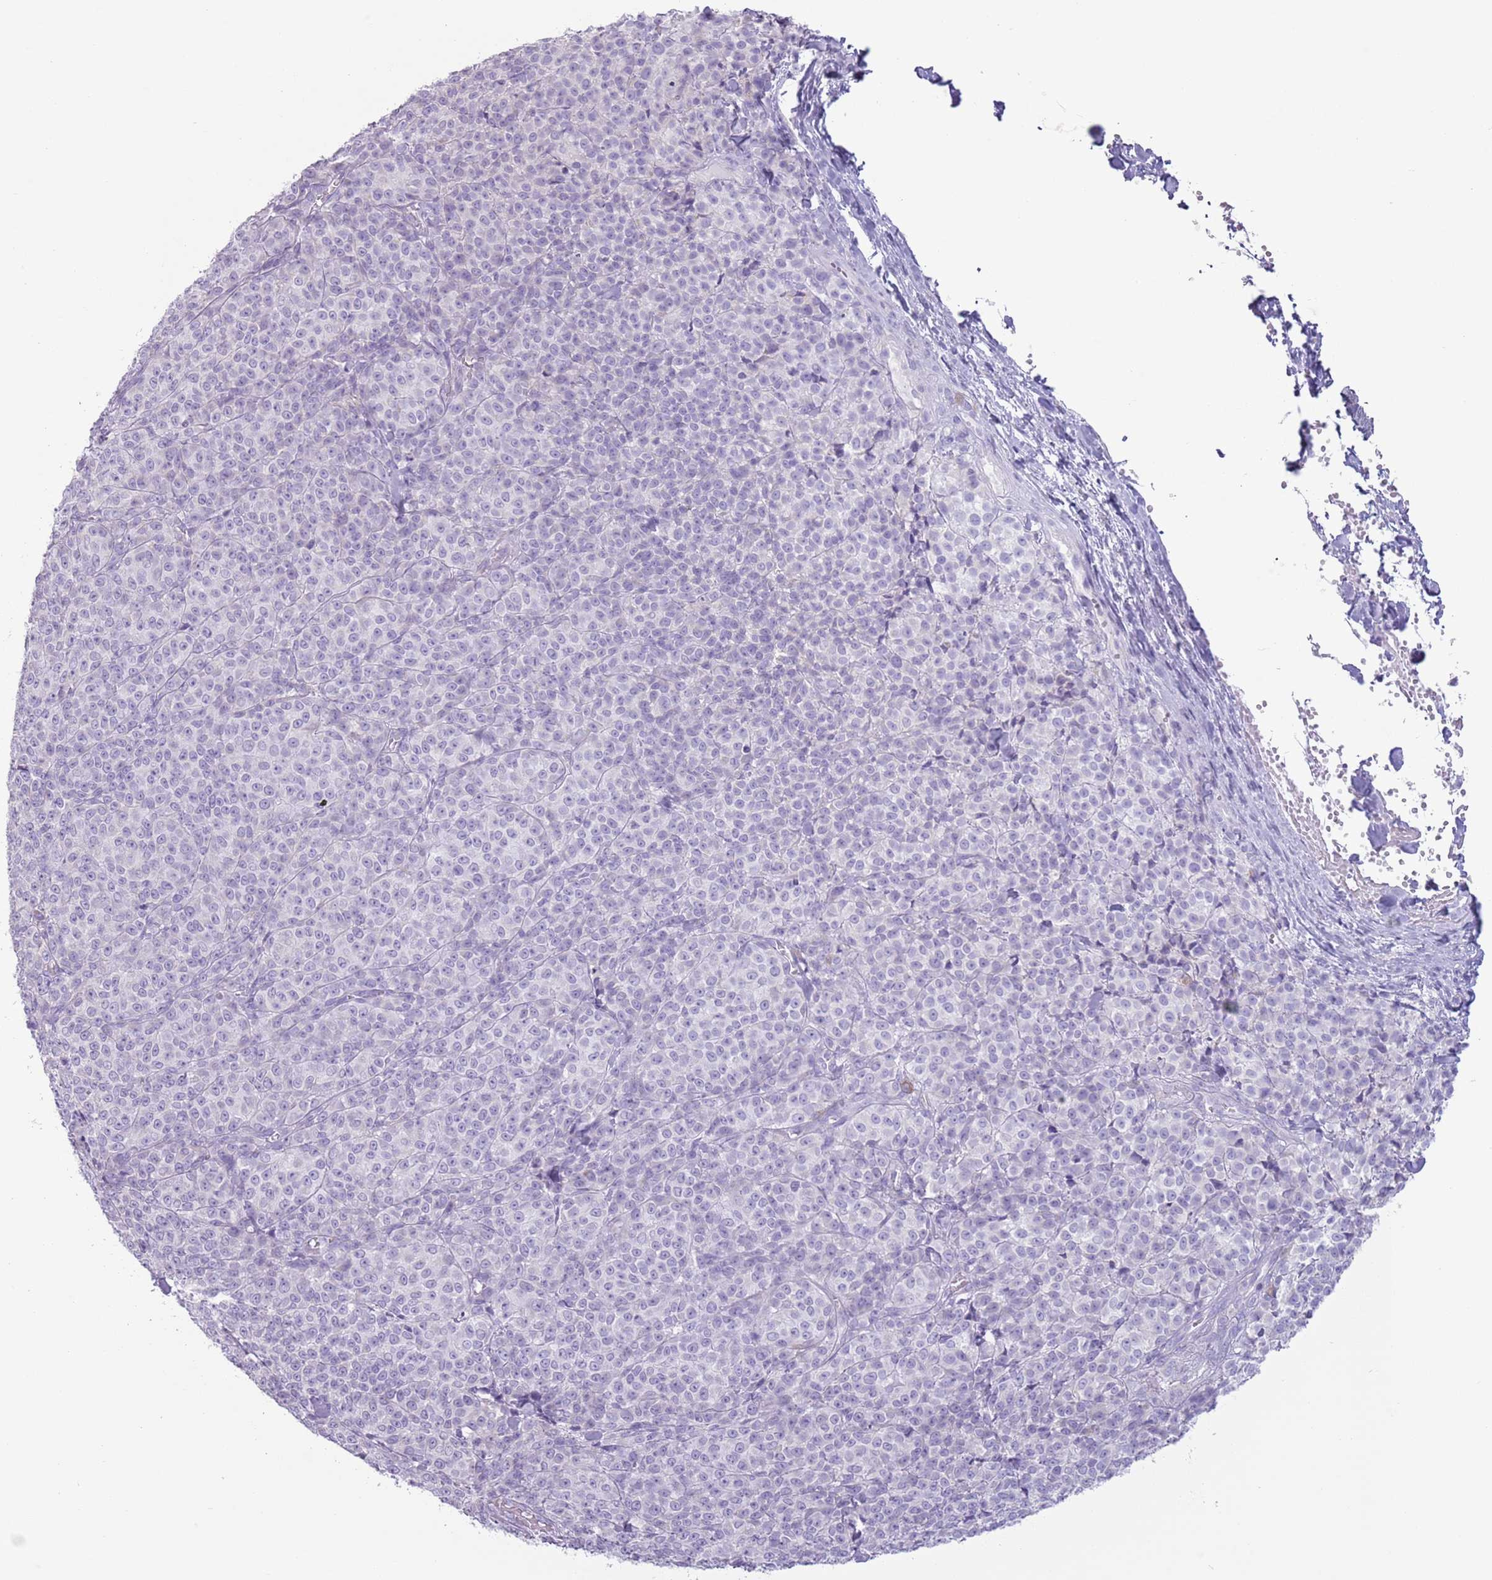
{"staining": {"intensity": "negative", "quantity": "none", "location": "none"}, "tissue": "melanoma", "cell_type": "Tumor cells", "image_type": "cancer", "snomed": [{"axis": "morphology", "description": "Normal tissue, NOS"}, {"axis": "morphology", "description": "Malignant melanoma, NOS"}, {"axis": "topography", "description": "Skin"}], "caption": "Tumor cells are negative for brown protein staining in melanoma.", "gene": "HYOU1", "patient": {"sex": "female", "age": 34}}